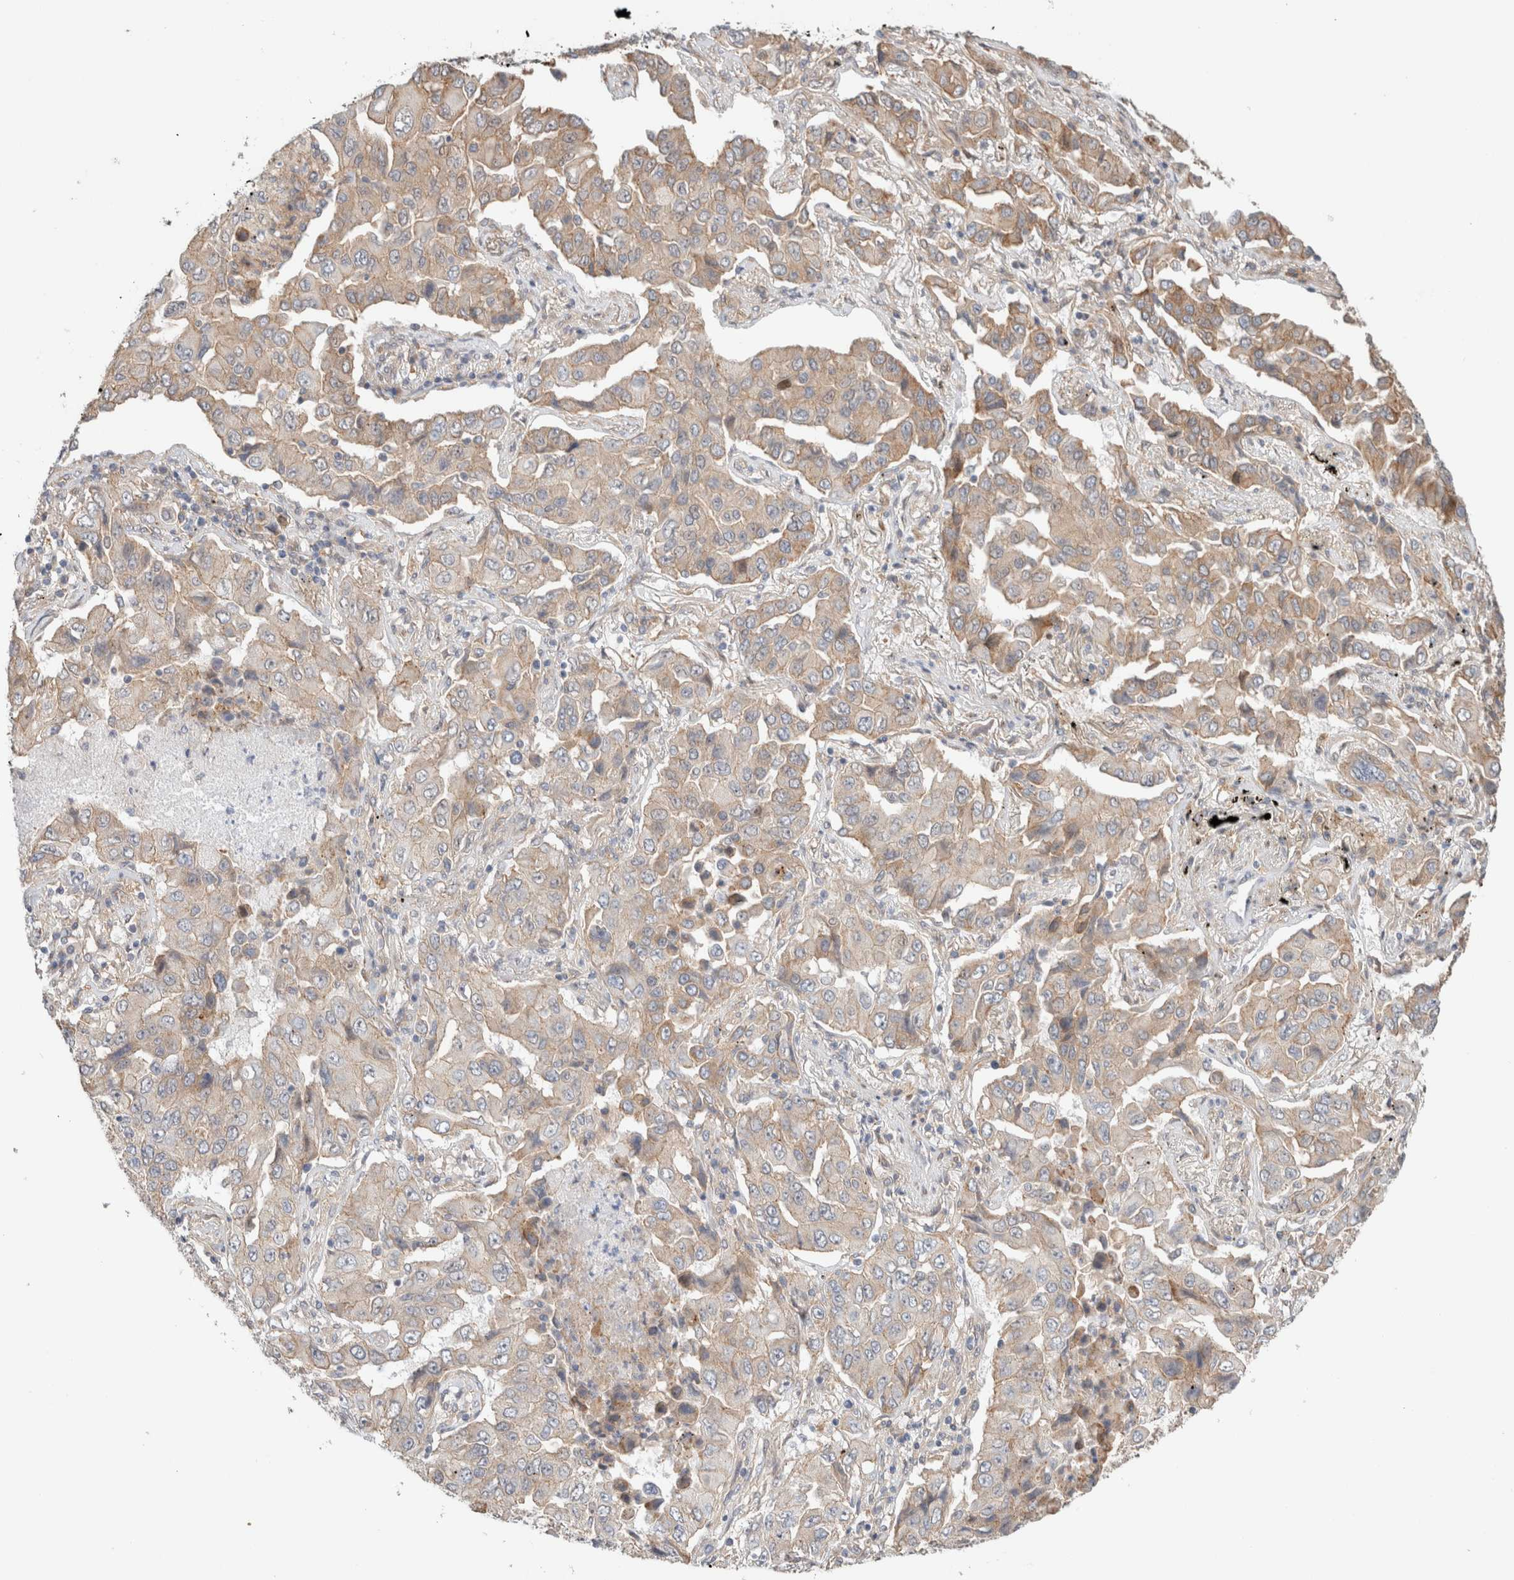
{"staining": {"intensity": "weak", "quantity": "<25%", "location": "cytoplasmic/membranous"}, "tissue": "lung cancer", "cell_type": "Tumor cells", "image_type": "cancer", "snomed": [{"axis": "morphology", "description": "Adenocarcinoma, NOS"}, {"axis": "topography", "description": "Lung"}], "caption": "Immunohistochemistry (IHC) photomicrograph of neoplastic tissue: lung adenocarcinoma stained with DAB (3,3'-diaminobenzidine) displays no significant protein expression in tumor cells.", "gene": "ID3", "patient": {"sex": "female", "age": 65}}